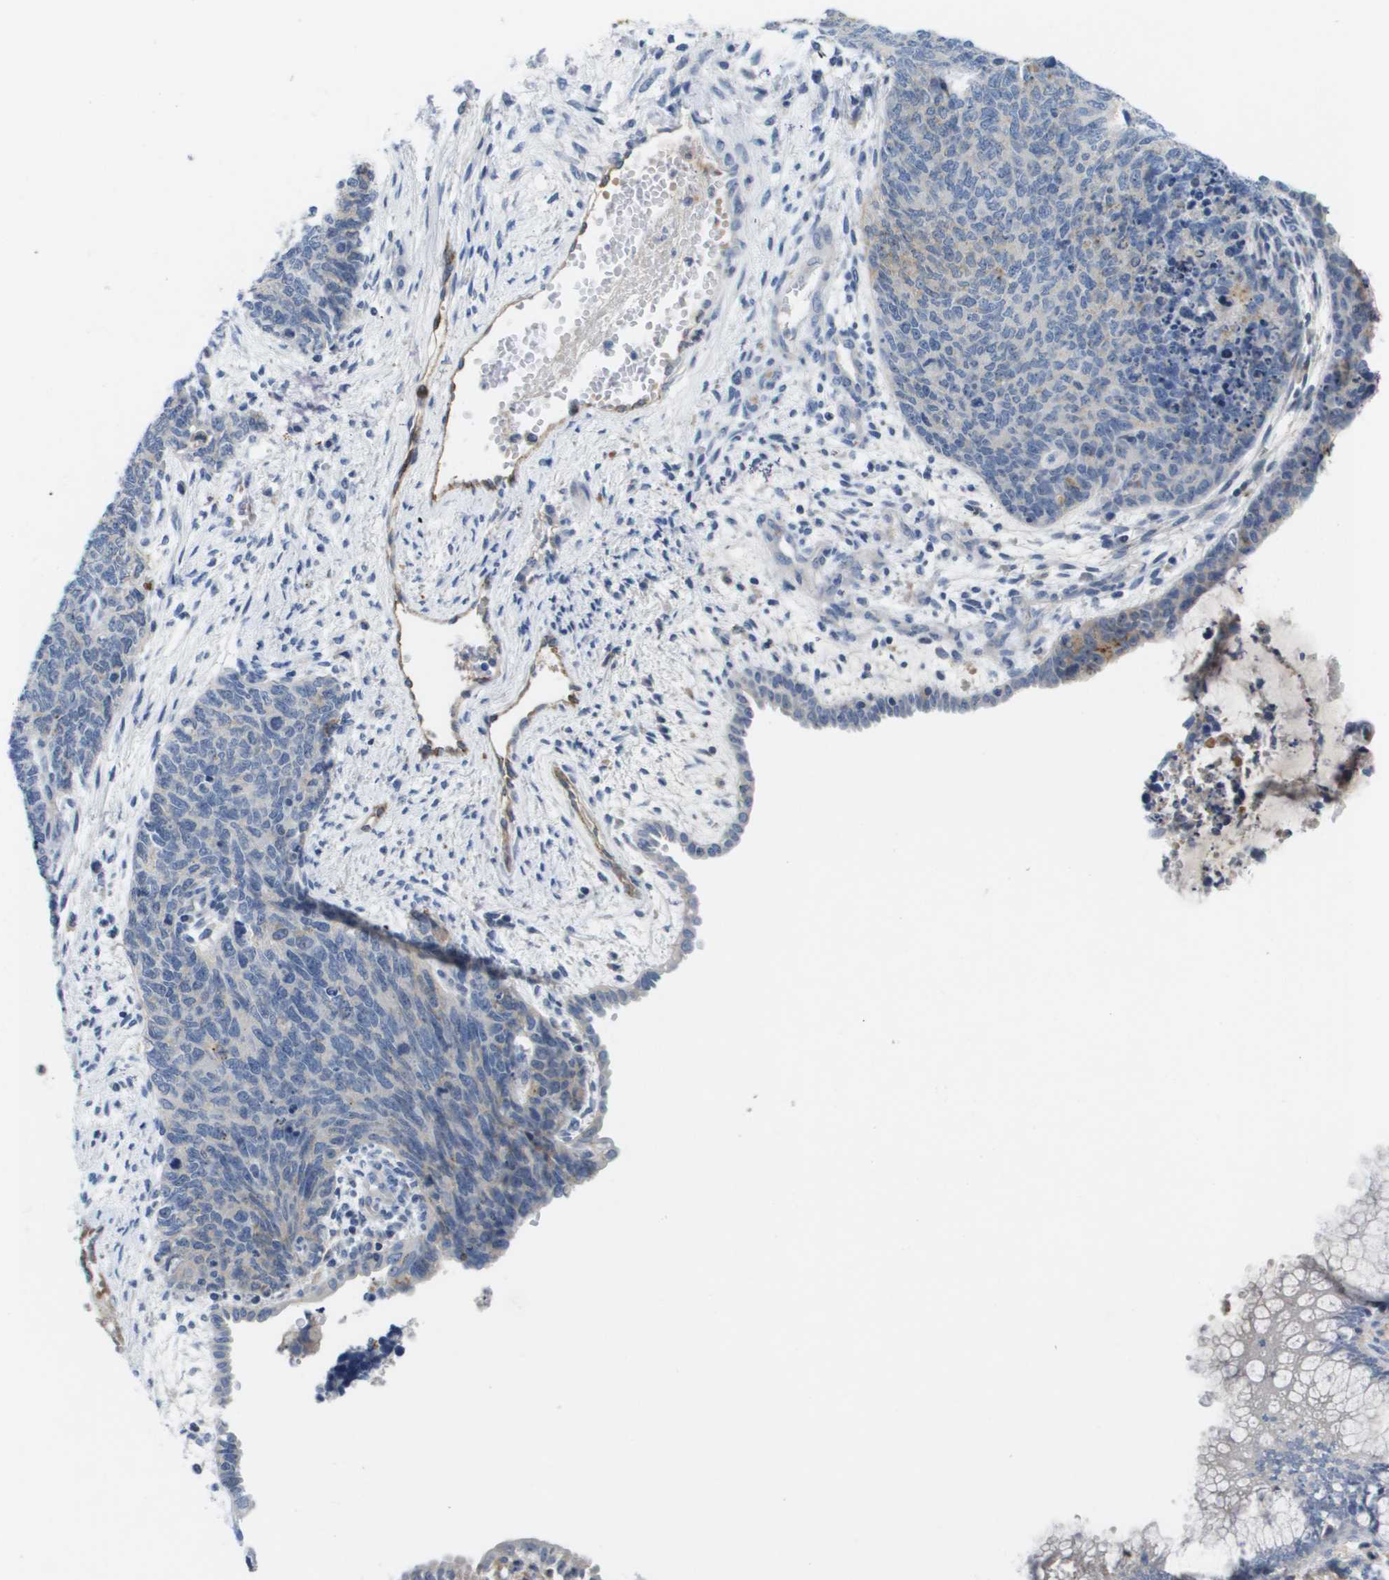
{"staining": {"intensity": "negative", "quantity": "none", "location": "none"}, "tissue": "cervical cancer", "cell_type": "Tumor cells", "image_type": "cancer", "snomed": [{"axis": "morphology", "description": "Squamous cell carcinoma, NOS"}, {"axis": "topography", "description": "Cervix"}], "caption": "A high-resolution micrograph shows IHC staining of cervical cancer, which exhibits no significant expression in tumor cells. Brightfield microscopy of immunohistochemistry (IHC) stained with DAB (brown) and hematoxylin (blue), captured at high magnification.", "gene": "LIPG", "patient": {"sex": "female", "age": 63}}